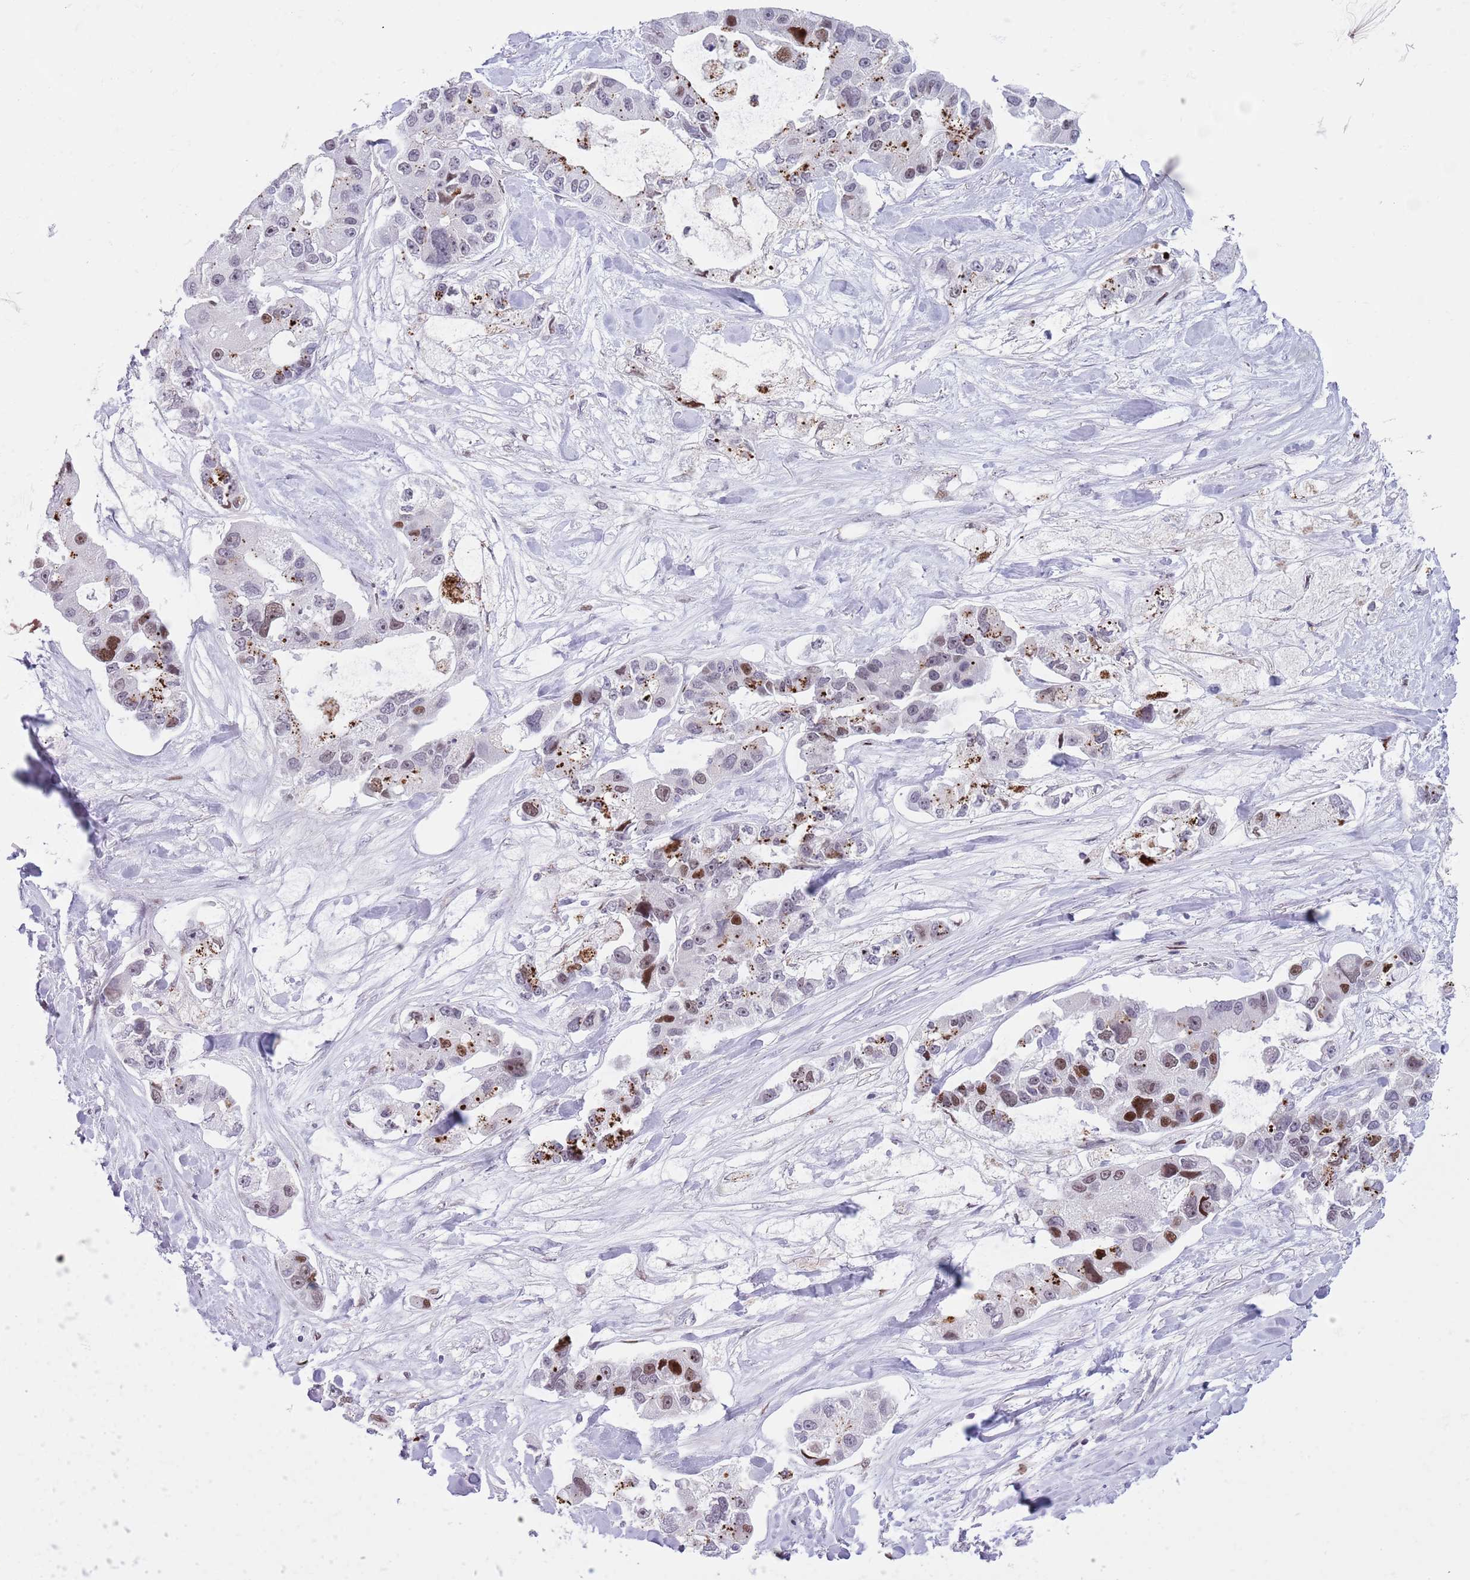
{"staining": {"intensity": "strong", "quantity": "<25%", "location": "cytoplasmic/membranous,nuclear"}, "tissue": "lung cancer", "cell_type": "Tumor cells", "image_type": "cancer", "snomed": [{"axis": "morphology", "description": "Adenocarcinoma, NOS"}, {"axis": "topography", "description": "Lung"}], "caption": "Adenocarcinoma (lung) tissue shows strong cytoplasmic/membranous and nuclear expression in approximately <25% of tumor cells, visualized by immunohistochemistry.", "gene": "MFSD10", "patient": {"sex": "female", "age": 54}}